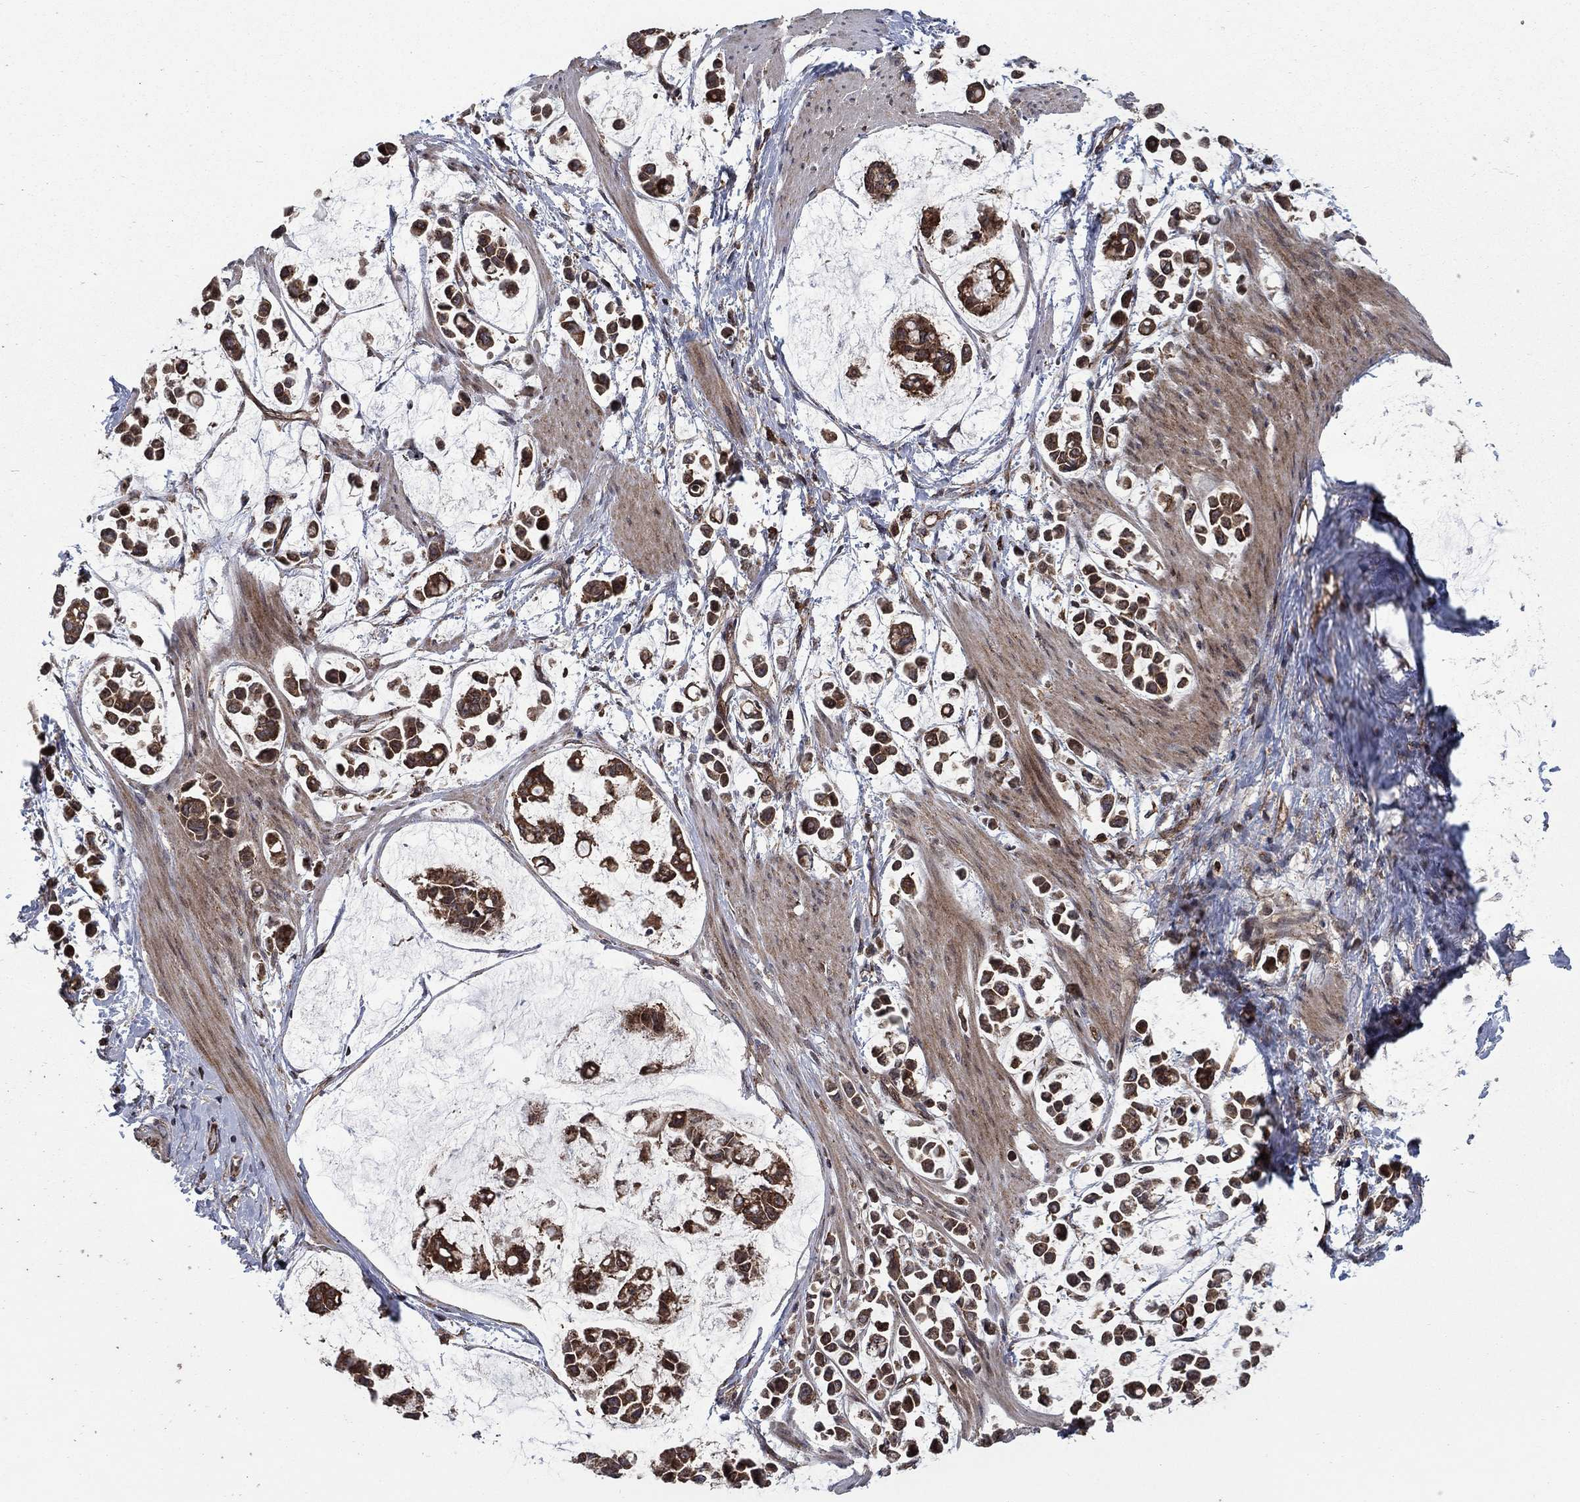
{"staining": {"intensity": "strong", "quantity": ">75%", "location": "cytoplasmic/membranous"}, "tissue": "stomach cancer", "cell_type": "Tumor cells", "image_type": "cancer", "snomed": [{"axis": "morphology", "description": "Adenocarcinoma, NOS"}, {"axis": "topography", "description": "Stomach"}], "caption": "Human stomach adenocarcinoma stained with a protein marker shows strong staining in tumor cells.", "gene": "IFI35", "patient": {"sex": "male", "age": 82}}